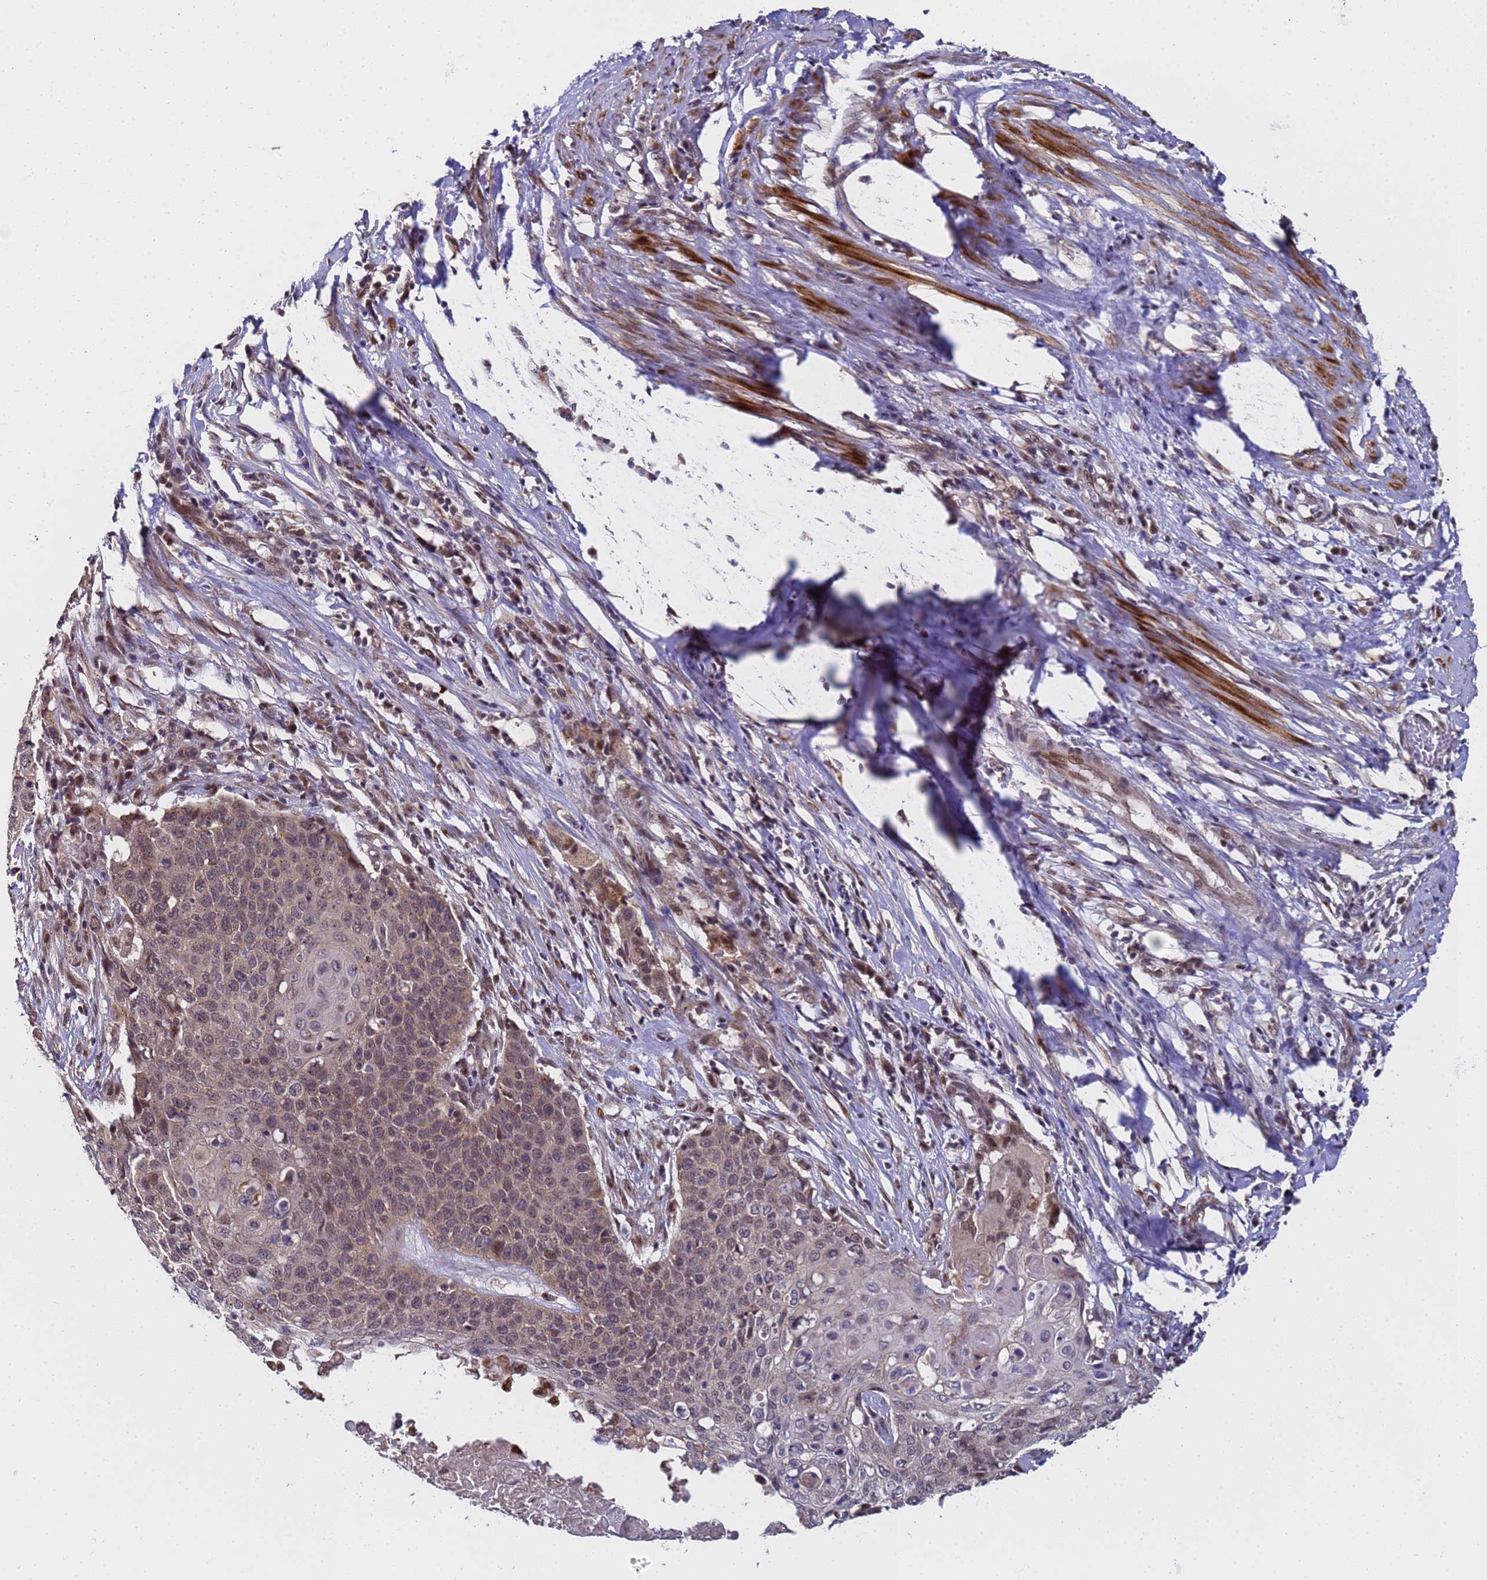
{"staining": {"intensity": "moderate", "quantity": ">75%", "location": "cytoplasmic/membranous,nuclear"}, "tissue": "cervical cancer", "cell_type": "Tumor cells", "image_type": "cancer", "snomed": [{"axis": "morphology", "description": "Squamous cell carcinoma, NOS"}, {"axis": "topography", "description": "Cervix"}], "caption": "Protein positivity by immunohistochemistry (IHC) shows moderate cytoplasmic/membranous and nuclear staining in about >75% of tumor cells in cervical squamous cell carcinoma. The staining is performed using DAB (3,3'-diaminobenzidine) brown chromogen to label protein expression. The nuclei are counter-stained blue using hematoxylin.", "gene": "ANAPC13", "patient": {"sex": "female", "age": 39}}